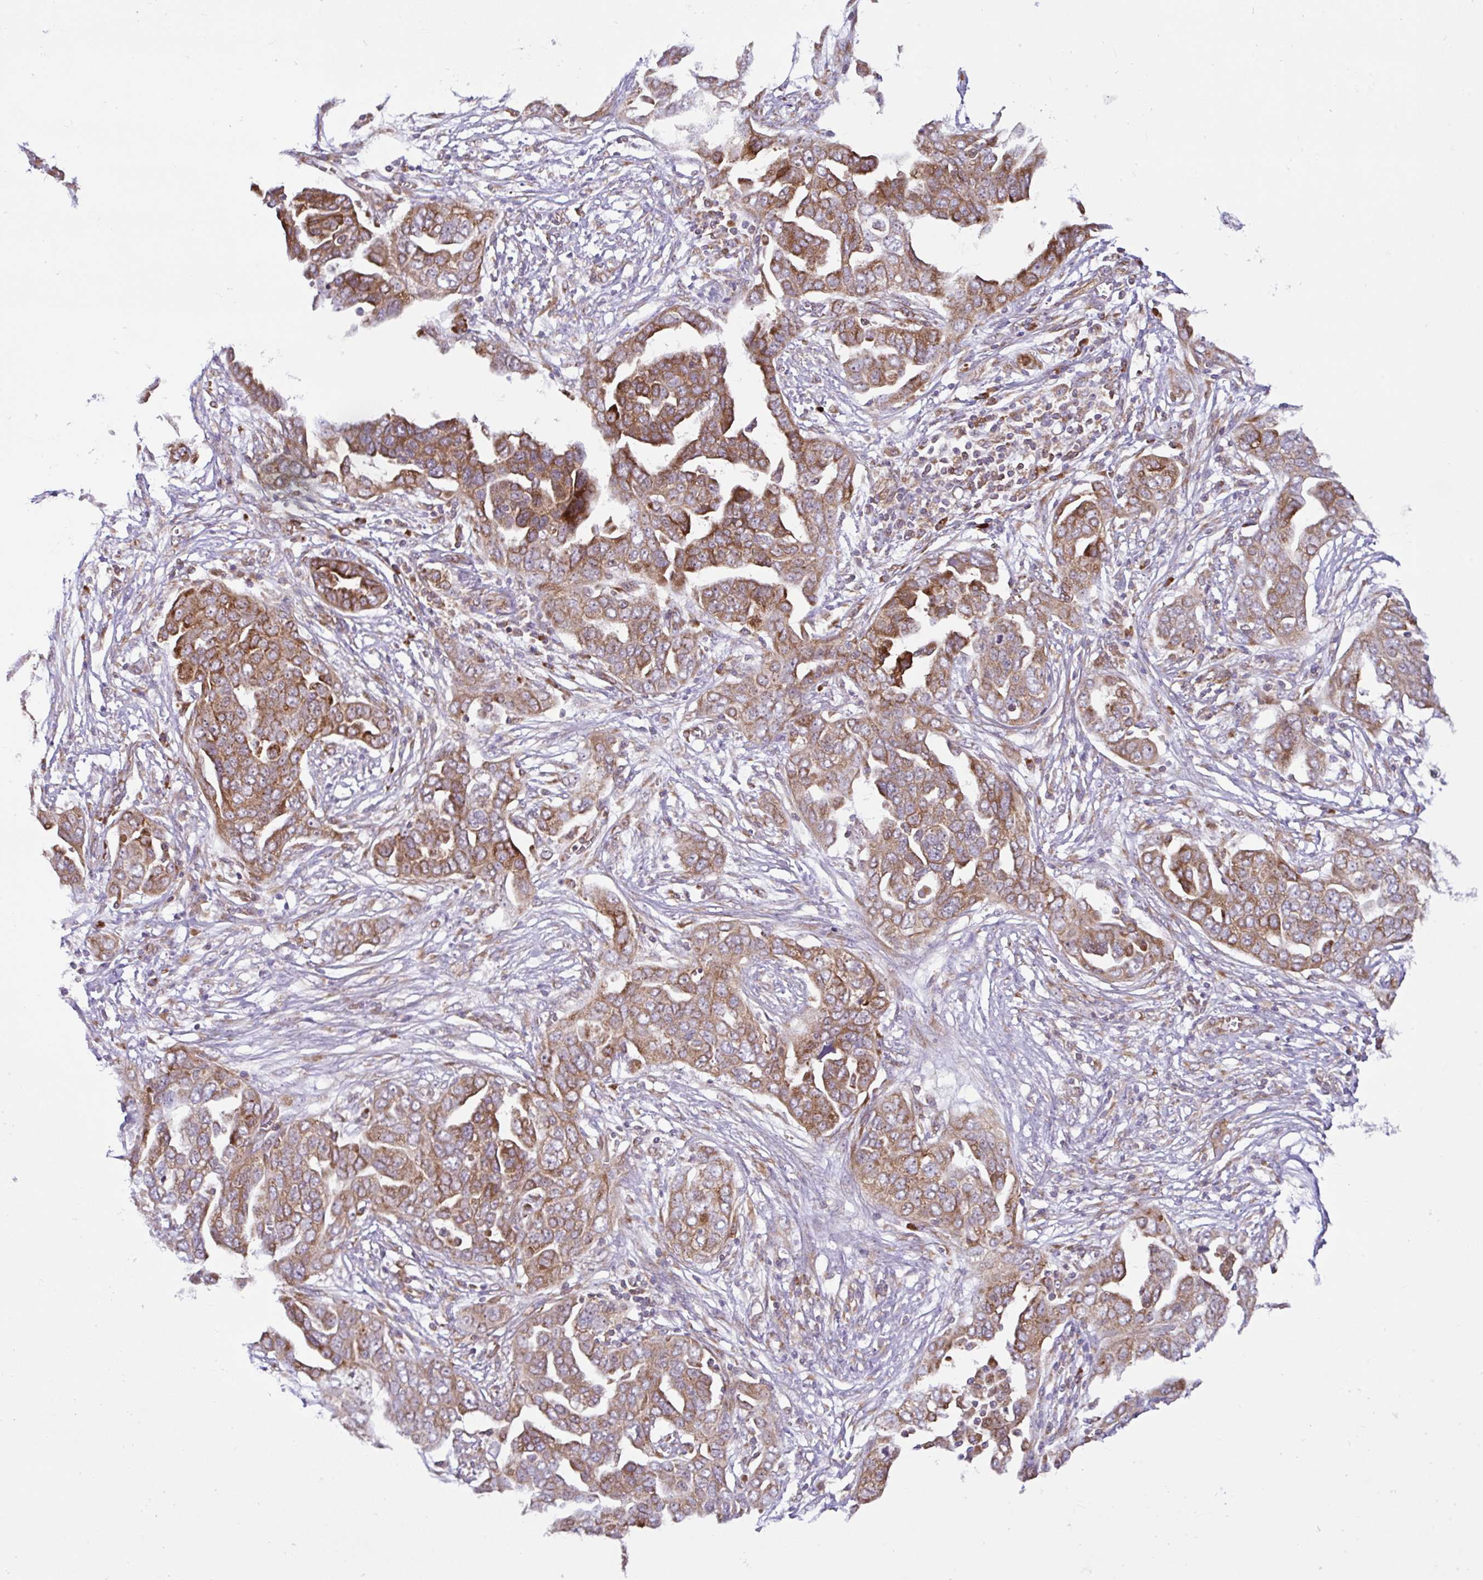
{"staining": {"intensity": "moderate", "quantity": ">75%", "location": "cytoplasmic/membranous"}, "tissue": "ovarian cancer", "cell_type": "Tumor cells", "image_type": "cancer", "snomed": [{"axis": "morphology", "description": "Cystadenocarcinoma, serous, NOS"}, {"axis": "topography", "description": "Ovary"}], "caption": "Ovarian cancer tissue exhibits moderate cytoplasmic/membranous positivity in approximately >75% of tumor cells", "gene": "NTPCR", "patient": {"sex": "female", "age": 59}}